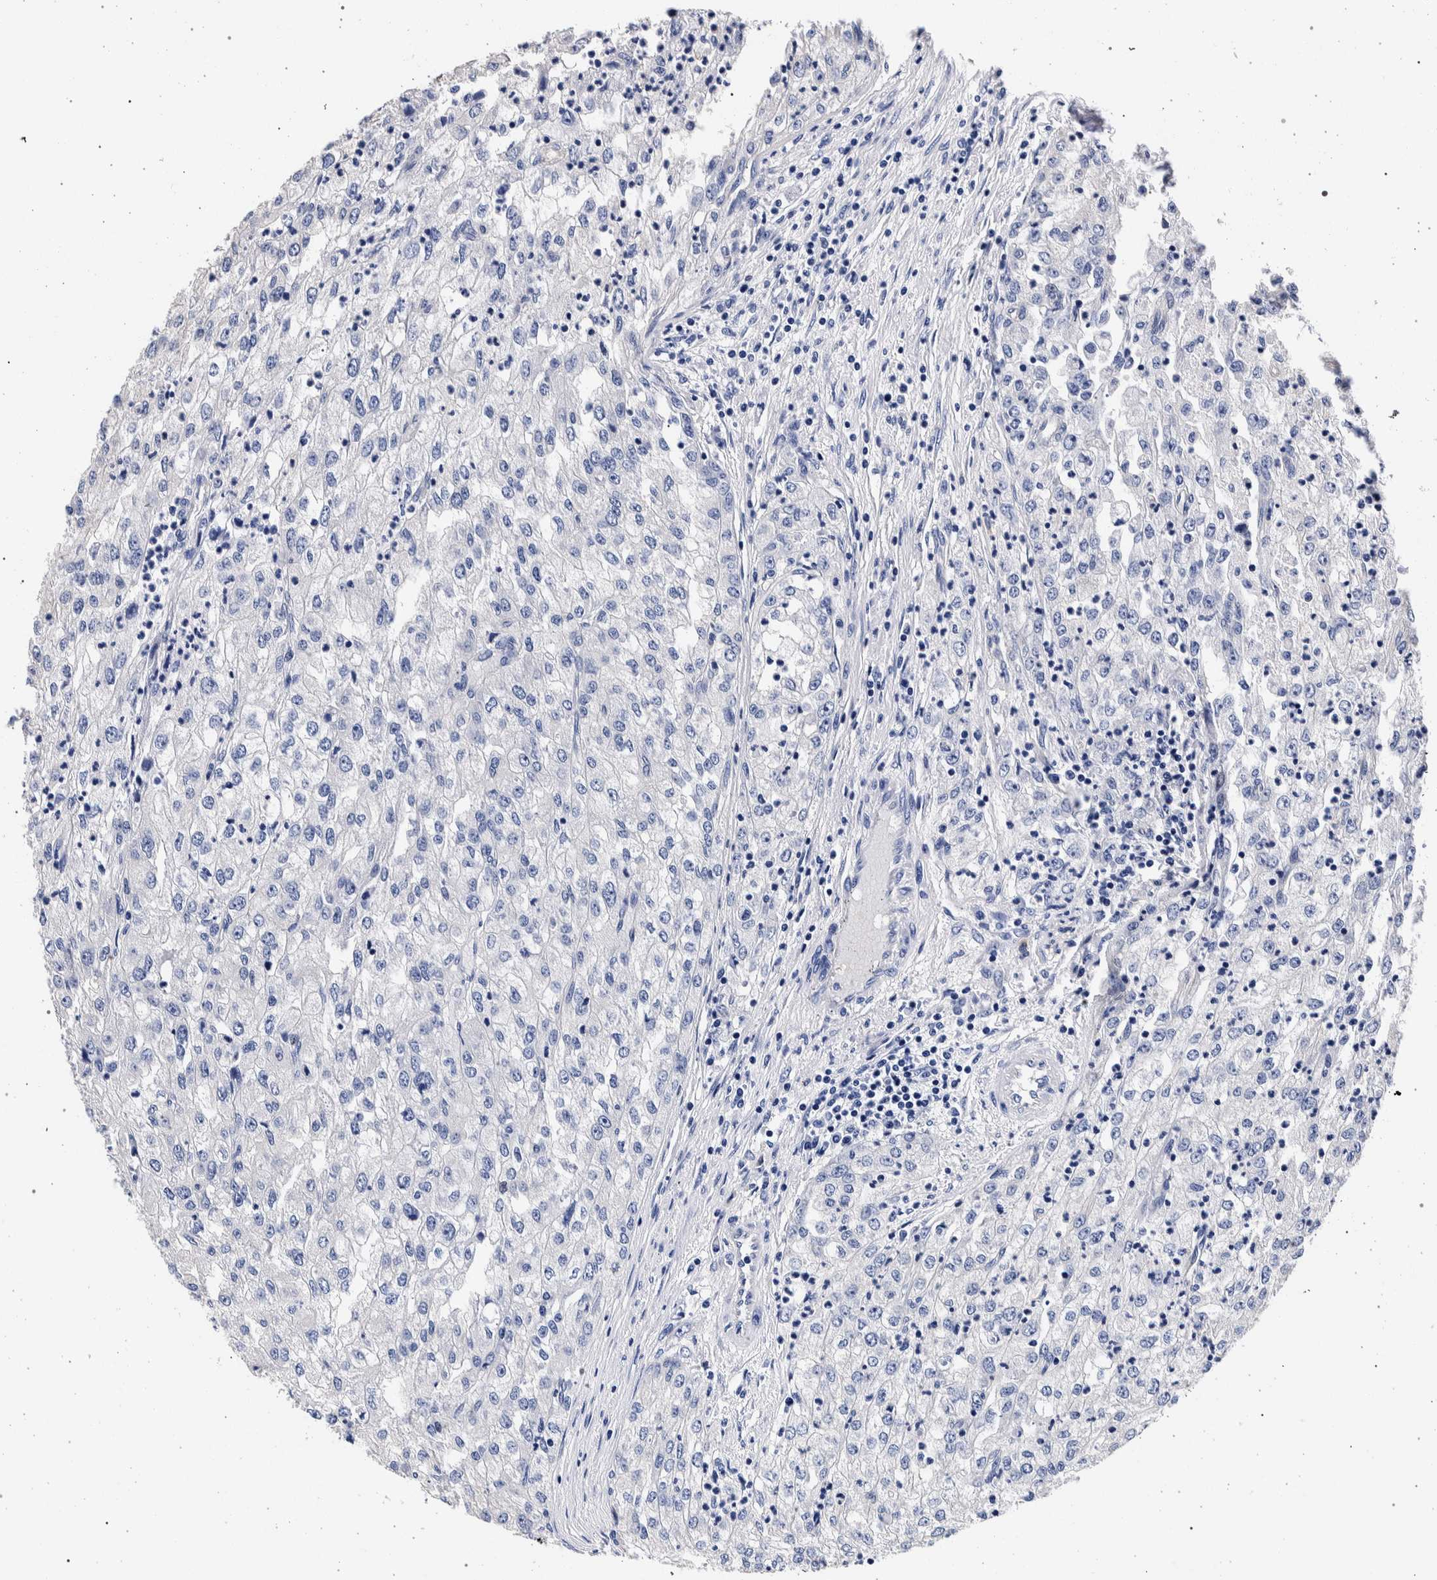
{"staining": {"intensity": "negative", "quantity": "none", "location": "none"}, "tissue": "renal cancer", "cell_type": "Tumor cells", "image_type": "cancer", "snomed": [{"axis": "morphology", "description": "Adenocarcinoma, NOS"}, {"axis": "topography", "description": "Kidney"}], "caption": "Image shows no protein positivity in tumor cells of renal cancer tissue.", "gene": "NIBAN2", "patient": {"sex": "female", "age": 54}}